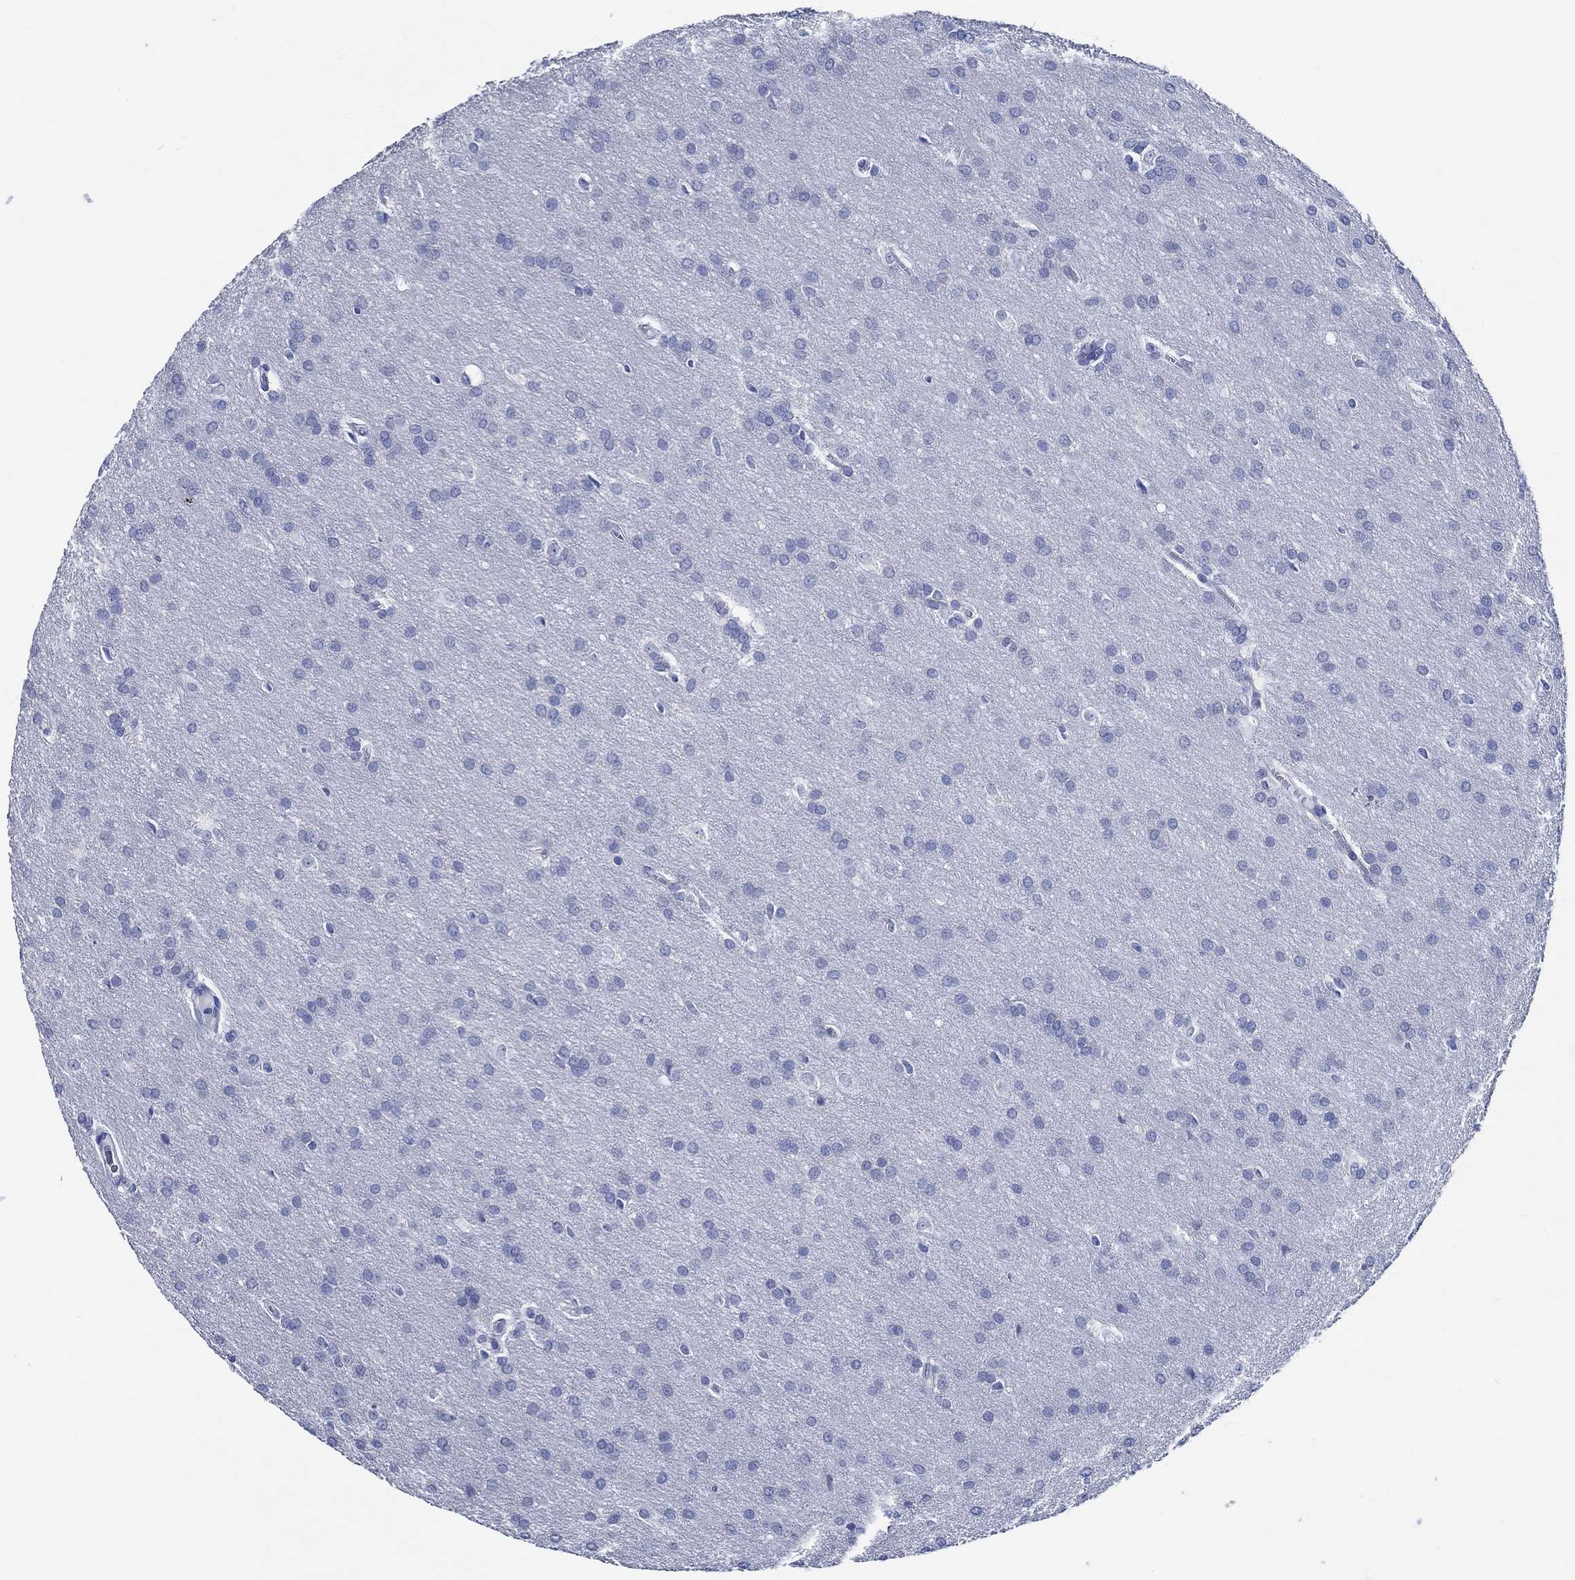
{"staining": {"intensity": "negative", "quantity": "none", "location": "none"}, "tissue": "glioma", "cell_type": "Tumor cells", "image_type": "cancer", "snomed": [{"axis": "morphology", "description": "Glioma, malignant, Low grade"}, {"axis": "topography", "description": "Brain"}], "caption": "Immunohistochemistry (IHC) image of glioma stained for a protein (brown), which reveals no positivity in tumor cells. (Brightfield microscopy of DAB immunohistochemistry (IHC) at high magnification).", "gene": "WDR62", "patient": {"sex": "female", "age": 32}}